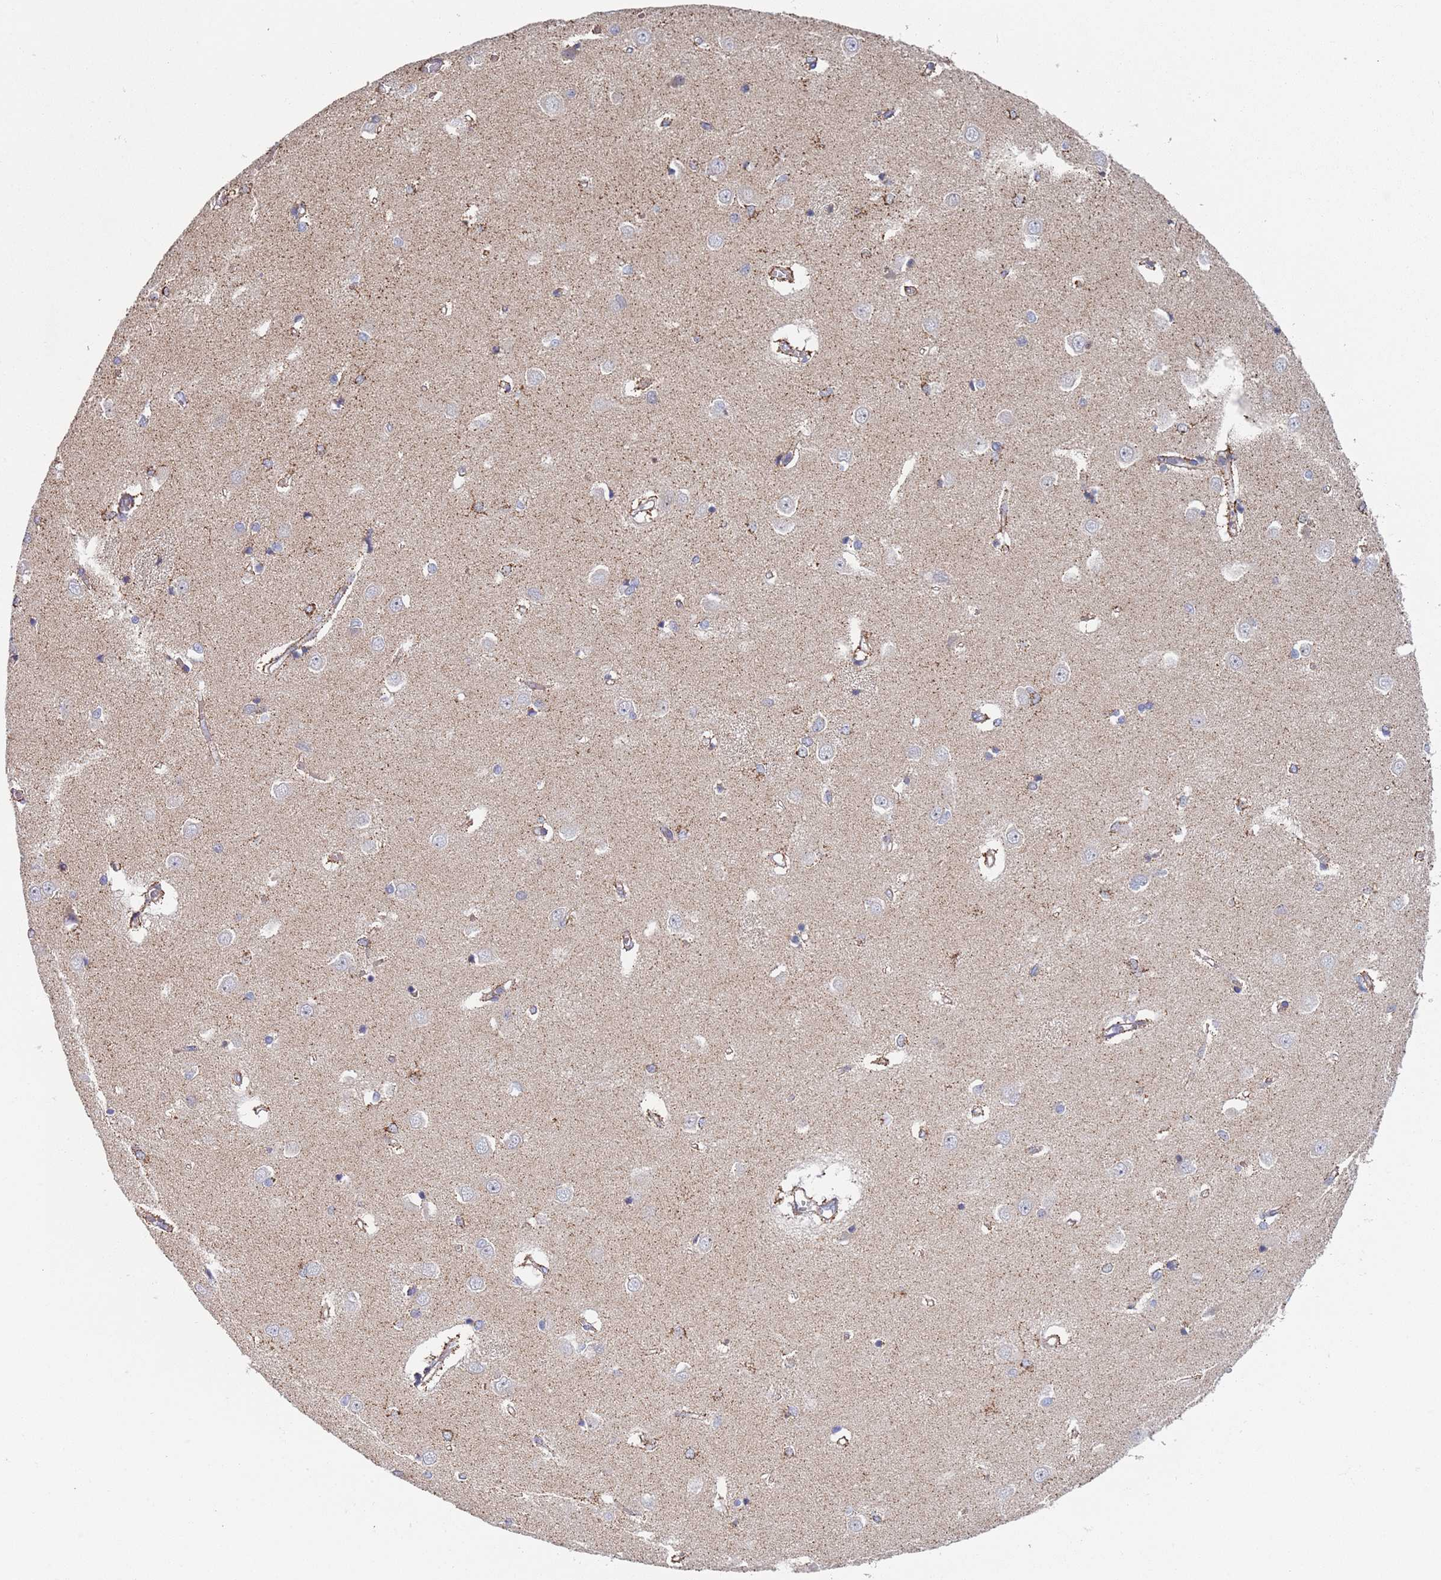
{"staining": {"intensity": "moderate", "quantity": "<25%", "location": "cytoplasmic/membranous"}, "tissue": "caudate", "cell_type": "Glial cells", "image_type": "normal", "snomed": [{"axis": "morphology", "description": "Normal tissue, NOS"}, {"axis": "topography", "description": "Lateral ventricle wall"}], "caption": "Human caudate stained with a brown dye shows moderate cytoplasmic/membranous positive positivity in about <25% of glial cells.", "gene": "PWWP3A", "patient": {"sex": "male", "age": 37}}